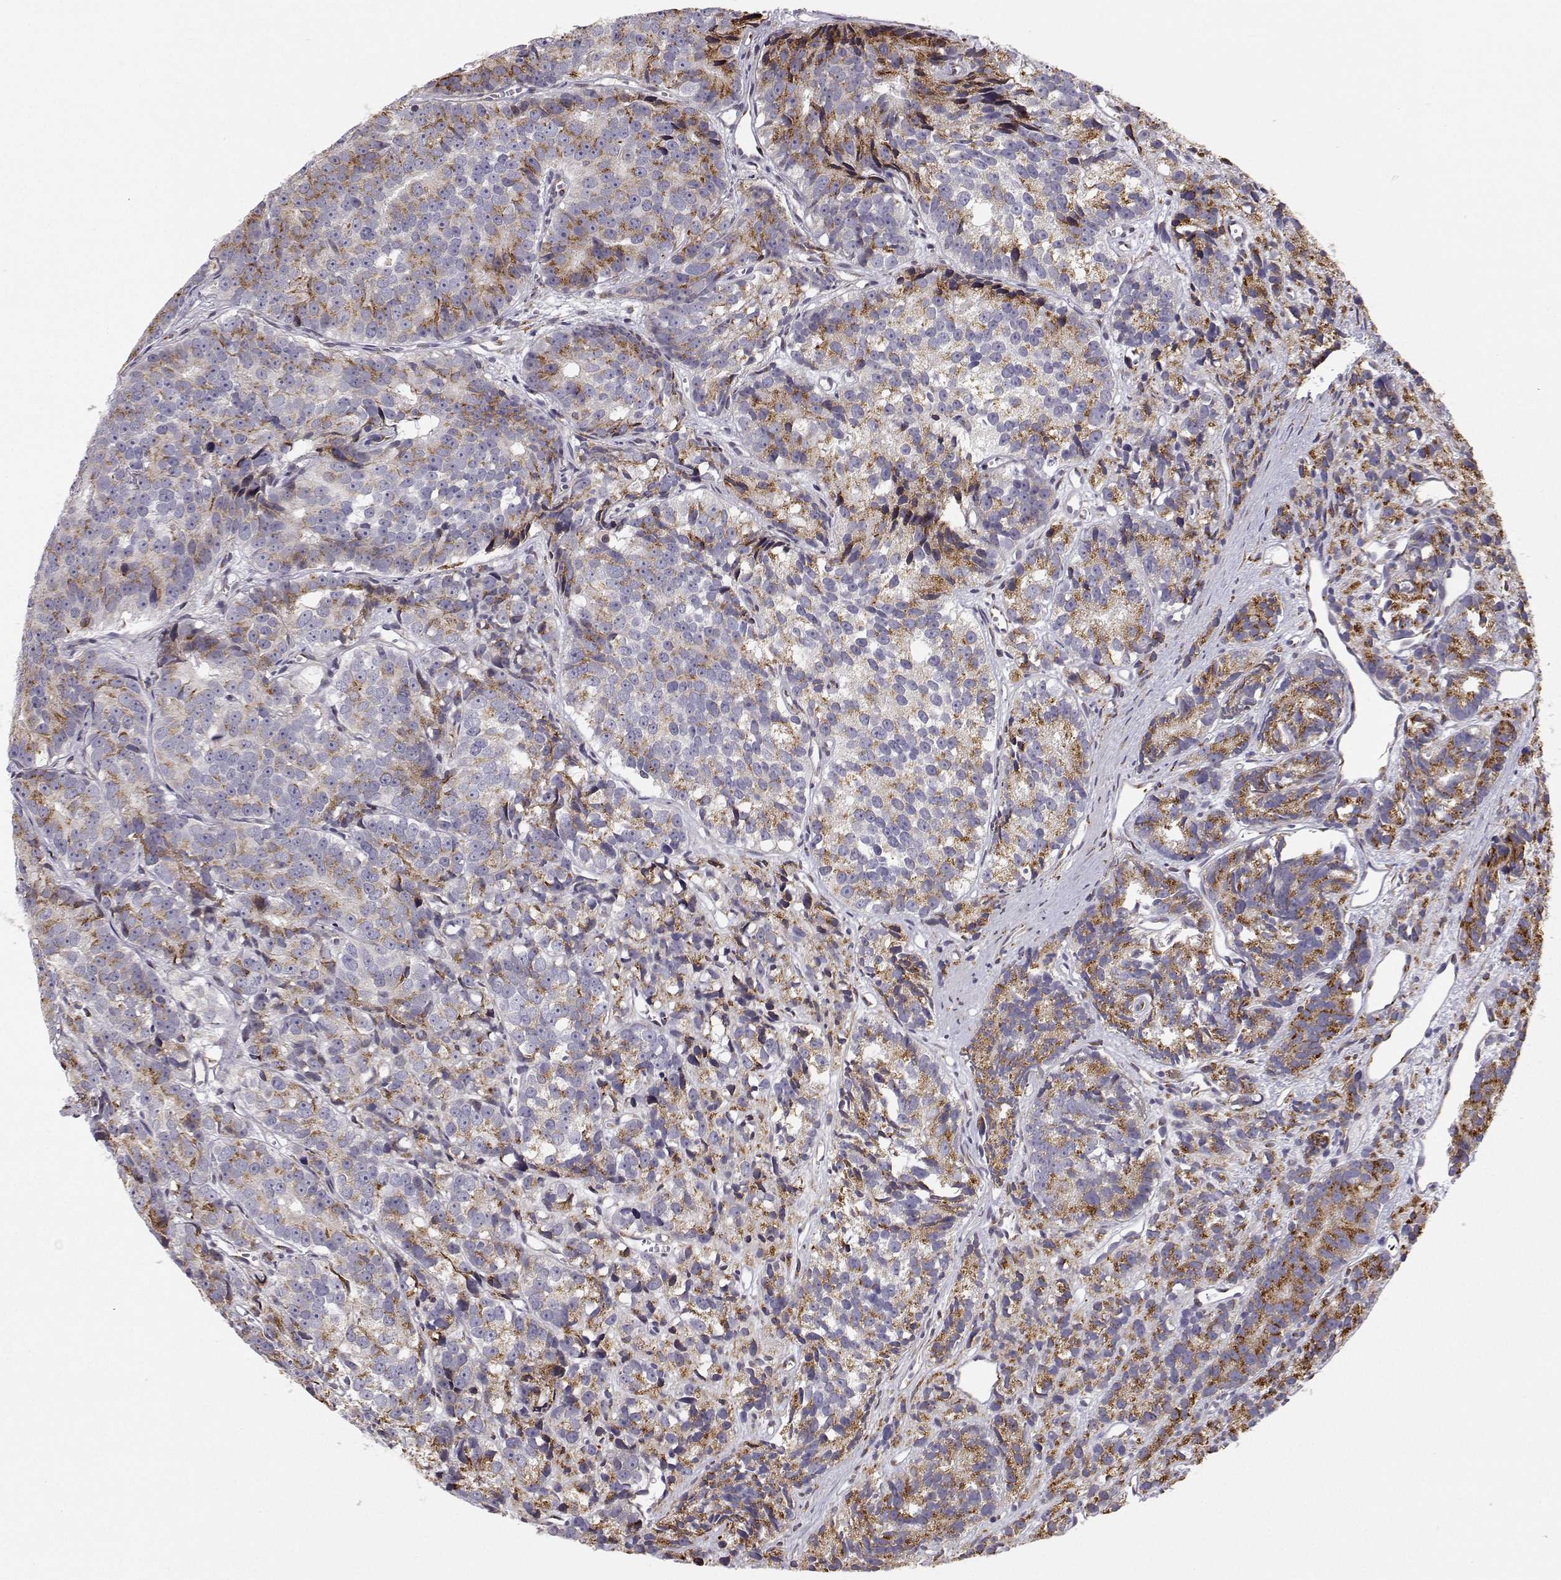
{"staining": {"intensity": "moderate", "quantity": "25%-75%", "location": "cytoplasmic/membranous"}, "tissue": "prostate cancer", "cell_type": "Tumor cells", "image_type": "cancer", "snomed": [{"axis": "morphology", "description": "Adenocarcinoma, High grade"}, {"axis": "topography", "description": "Prostate"}], "caption": "A brown stain highlights moderate cytoplasmic/membranous staining of a protein in prostate cancer tumor cells.", "gene": "STARD13", "patient": {"sex": "male", "age": 77}}